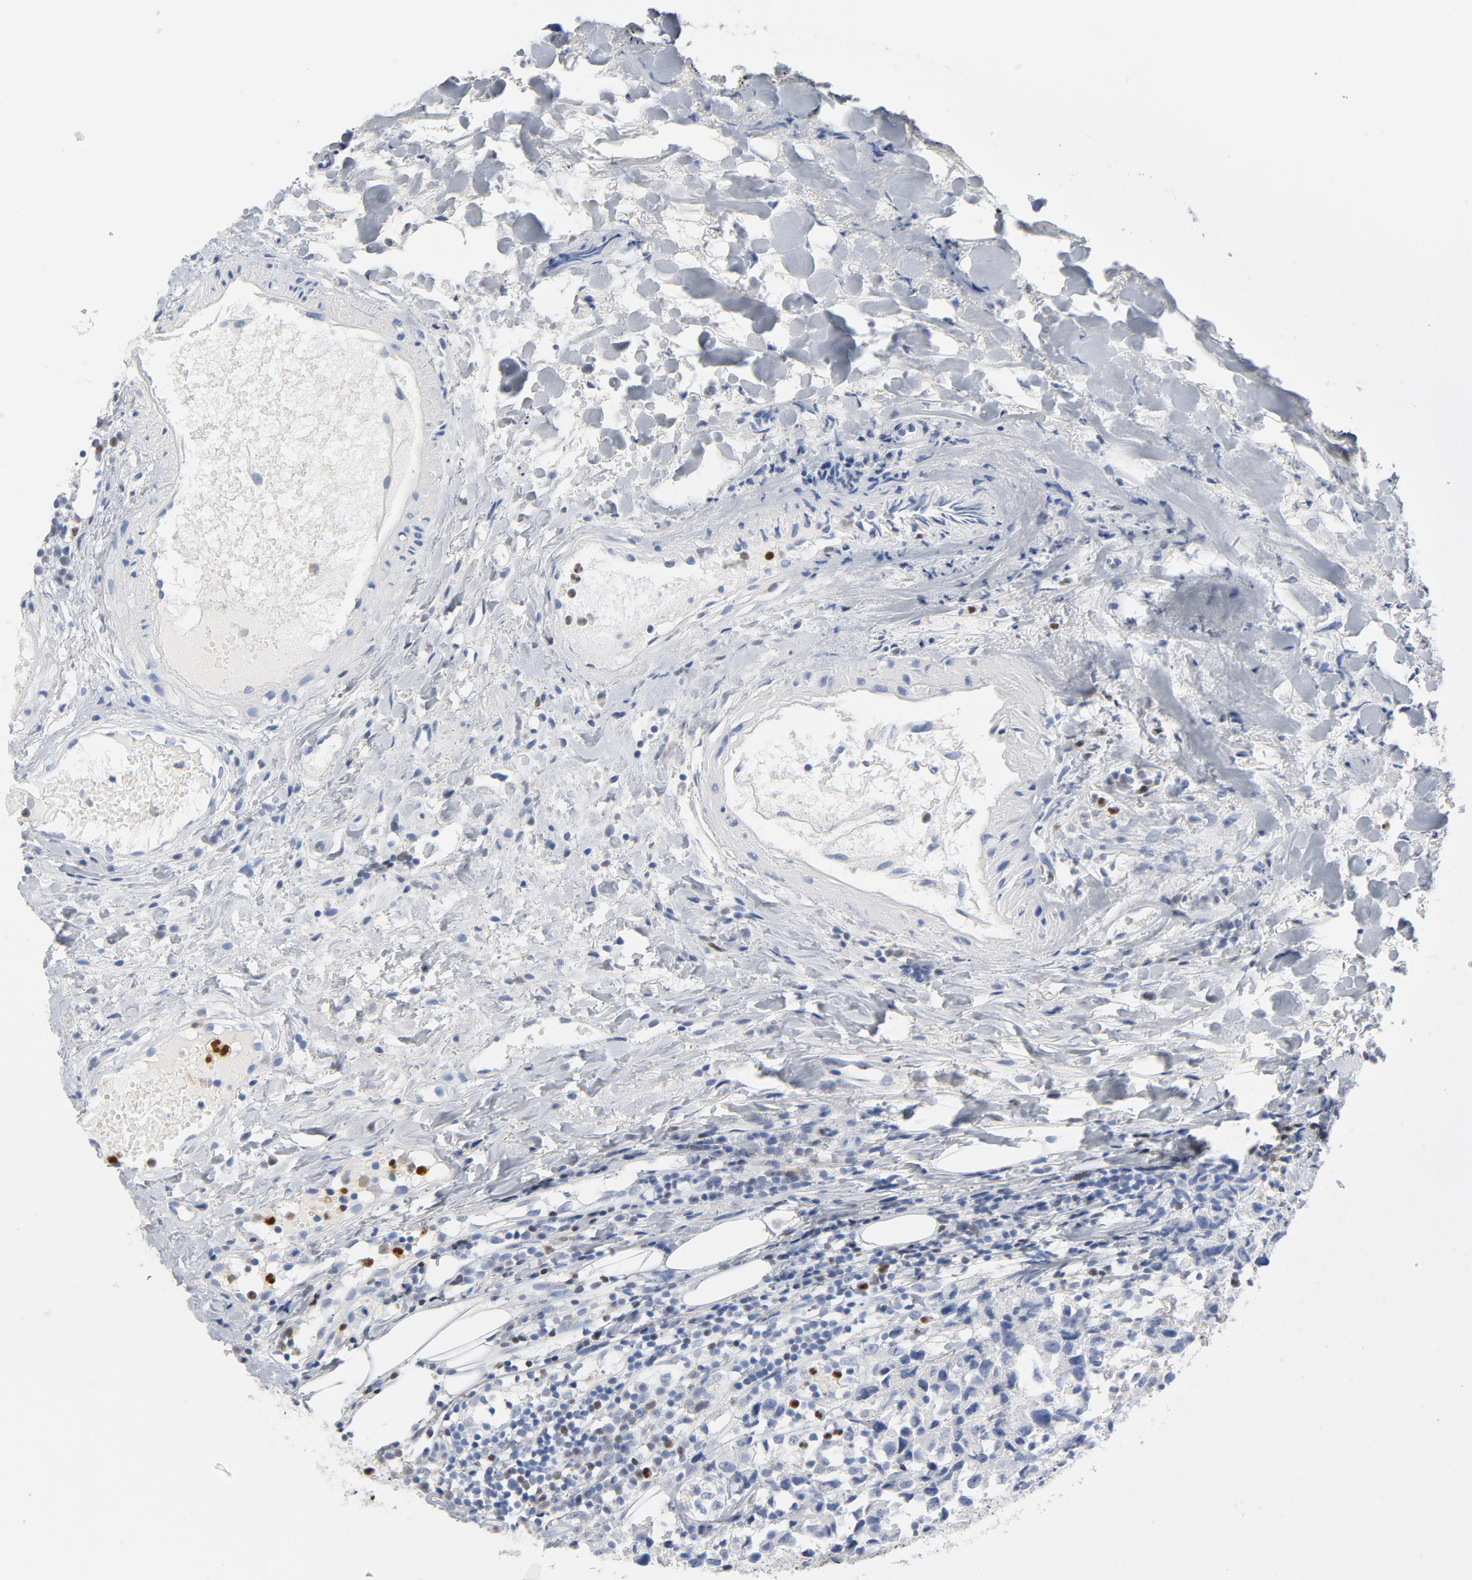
{"staining": {"intensity": "negative", "quantity": "none", "location": "none"}, "tissue": "urothelial cancer", "cell_type": "Tumor cells", "image_type": "cancer", "snomed": [{"axis": "morphology", "description": "Urothelial carcinoma, High grade"}, {"axis": "topography", "description": "Urinary bladder"}], "caption": "DAB (3,3'-diaminobenzidine) immunohistochemical staining of urothelial carcinoma (high-grade) demonstrates no significant positivity in tumor cells.", "gene": "NCF1", "patient": {"sex": "female", "age": 75}}